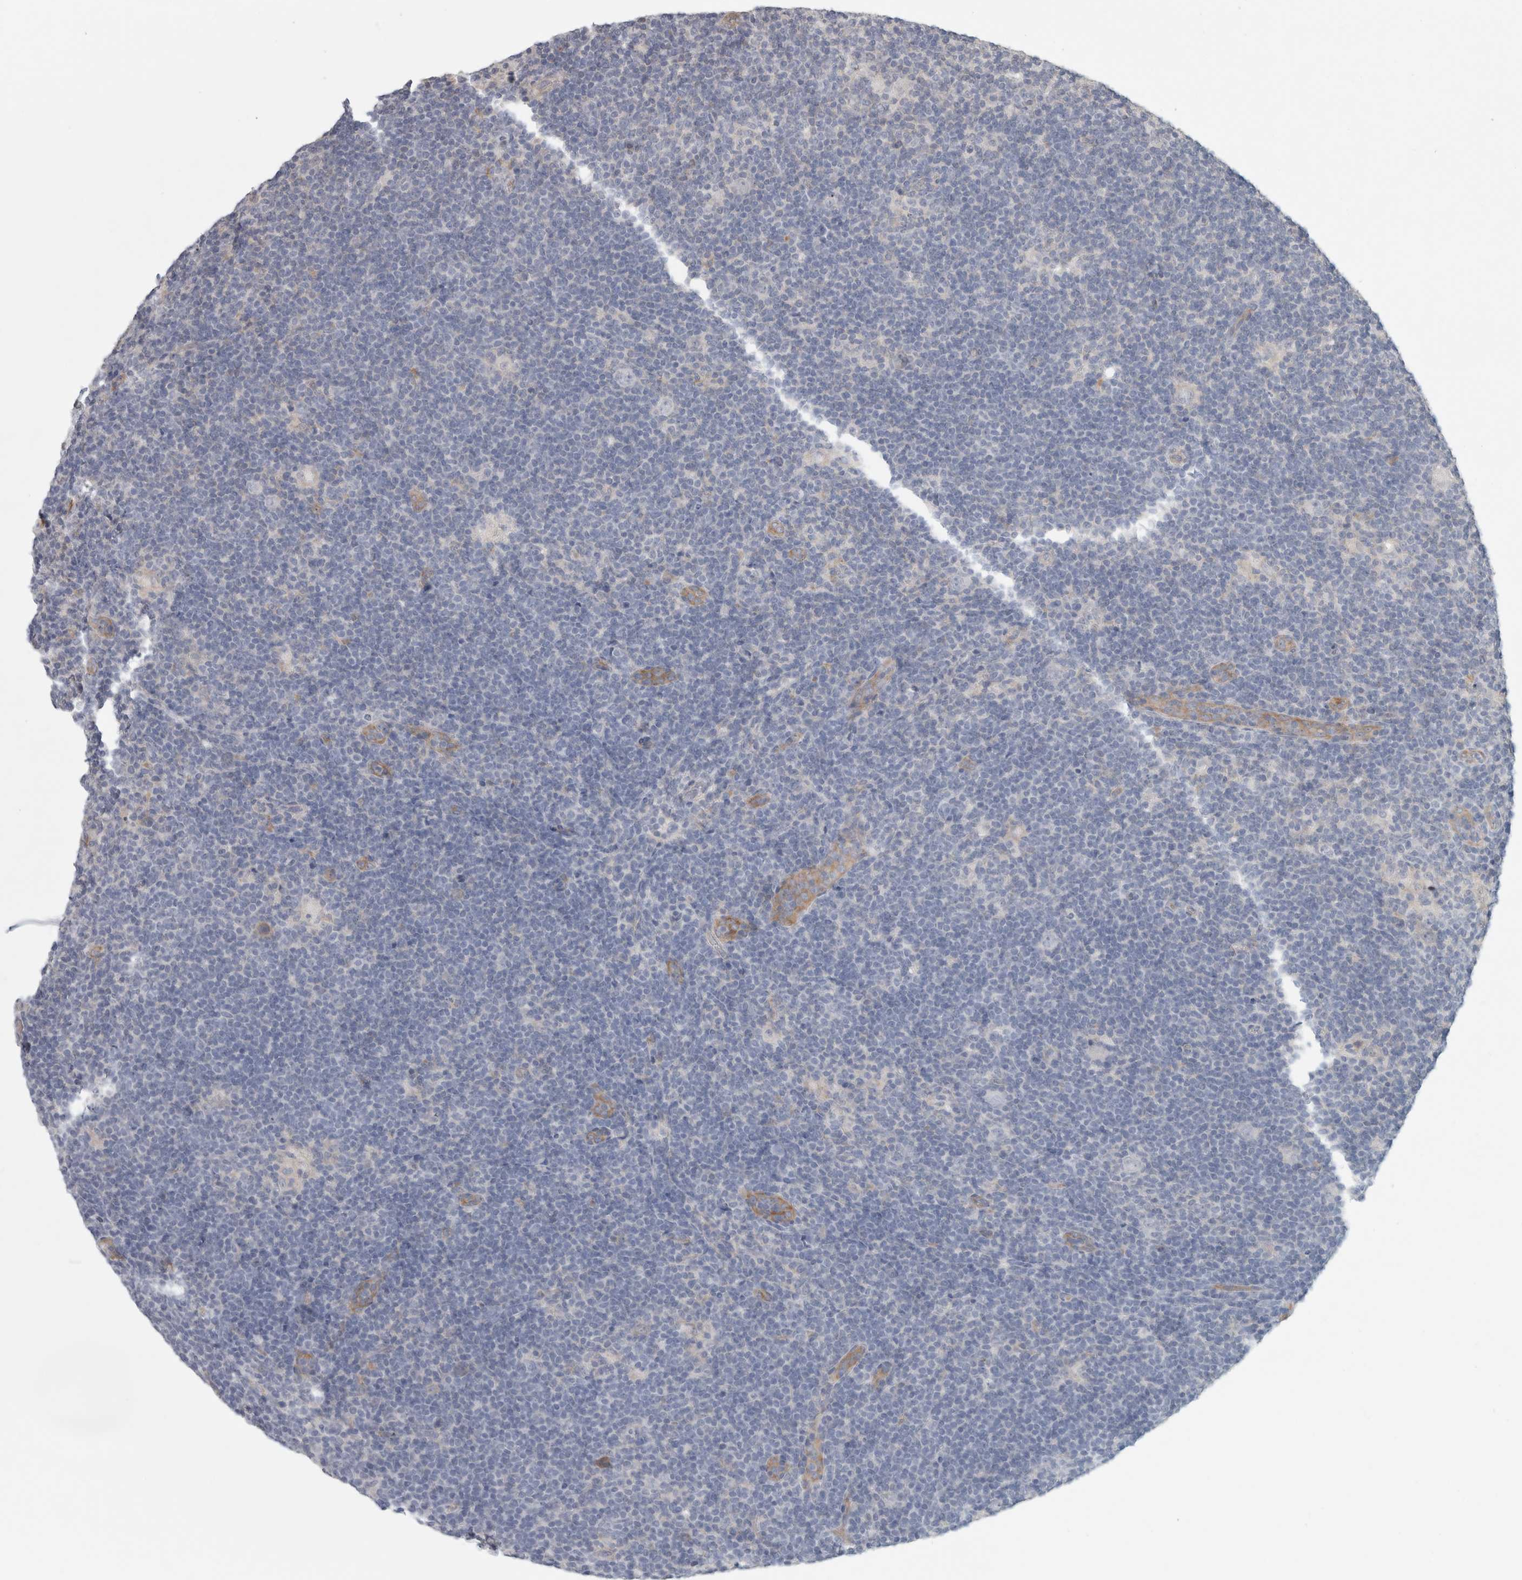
{"staining": {"intensity": "negative", "quantity": "none", "location": "none"}, "tissue": "lymphoma", "cell_type": "Tumor cells", "image_type": "cancer", "snomed": [{"axis": "morphology", "description": "Hodgkin's disease, NOS"}, {"axis": "topography", "description": "Lymph node"}], "caption": "Tumor cells show no significant positivity in lymphoma.", "gene": "RASAL2", "patient": {"sex": "female", "age": 57}}